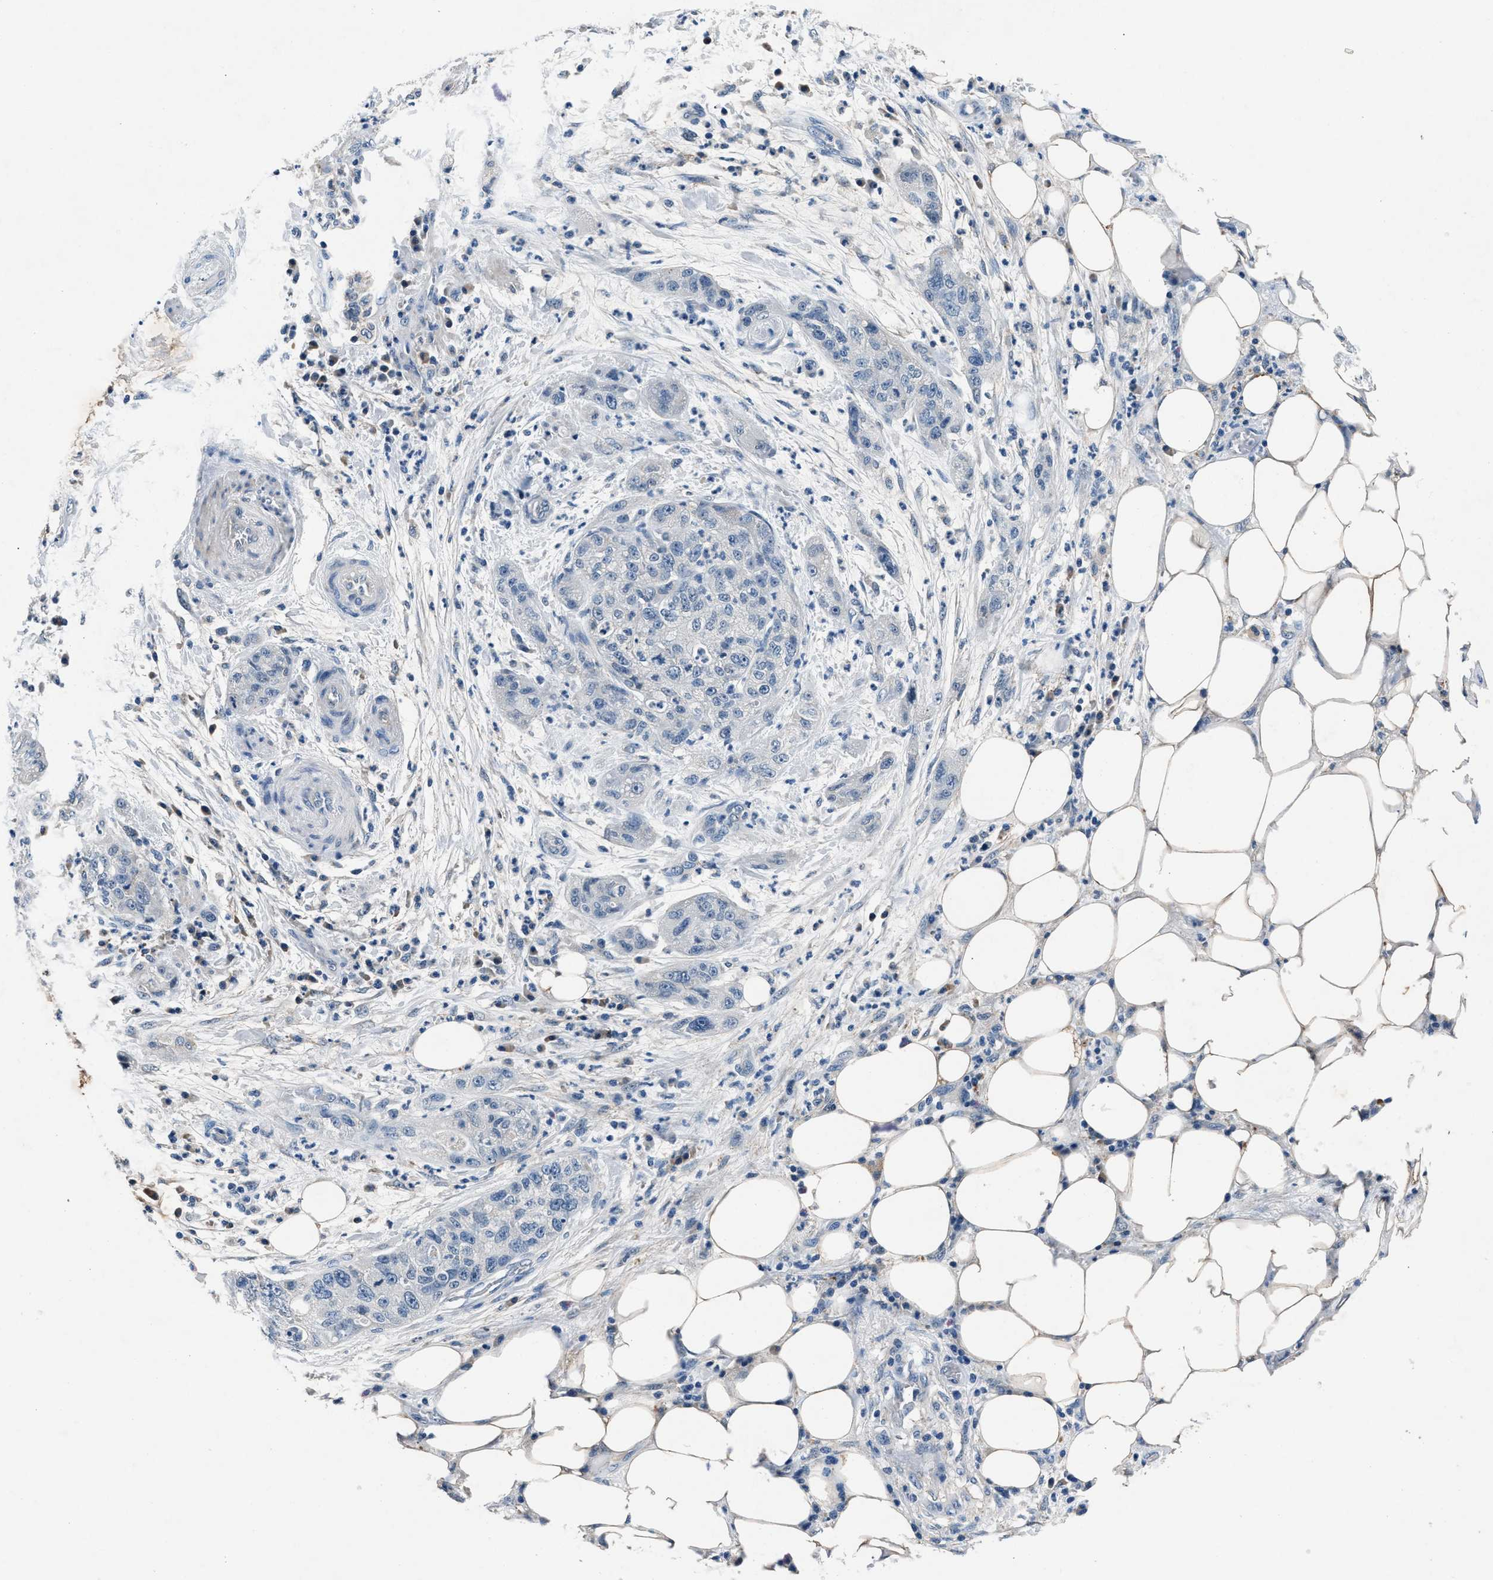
{"staining": {"intensity": "negative", "quantity": "none", "location": "none"}, "tissue": "pancreatic cancer", "cell_type": "Tumor cells", "image_type": "cancer", "snomed": [{"axis": "morphology", "description": "Adenocarcinoma, NOS"}, {"axis": "topography", "description": "Pancreas"}], "caption": "Immunohistochemical staining of pancreatic cancer shows no significant staining in tumor cells. (DAB IHC visualized using brightfield microscopy, high magnification).", "gene": "DENND6B", "patient": {"sex": "female", "age": 78}}